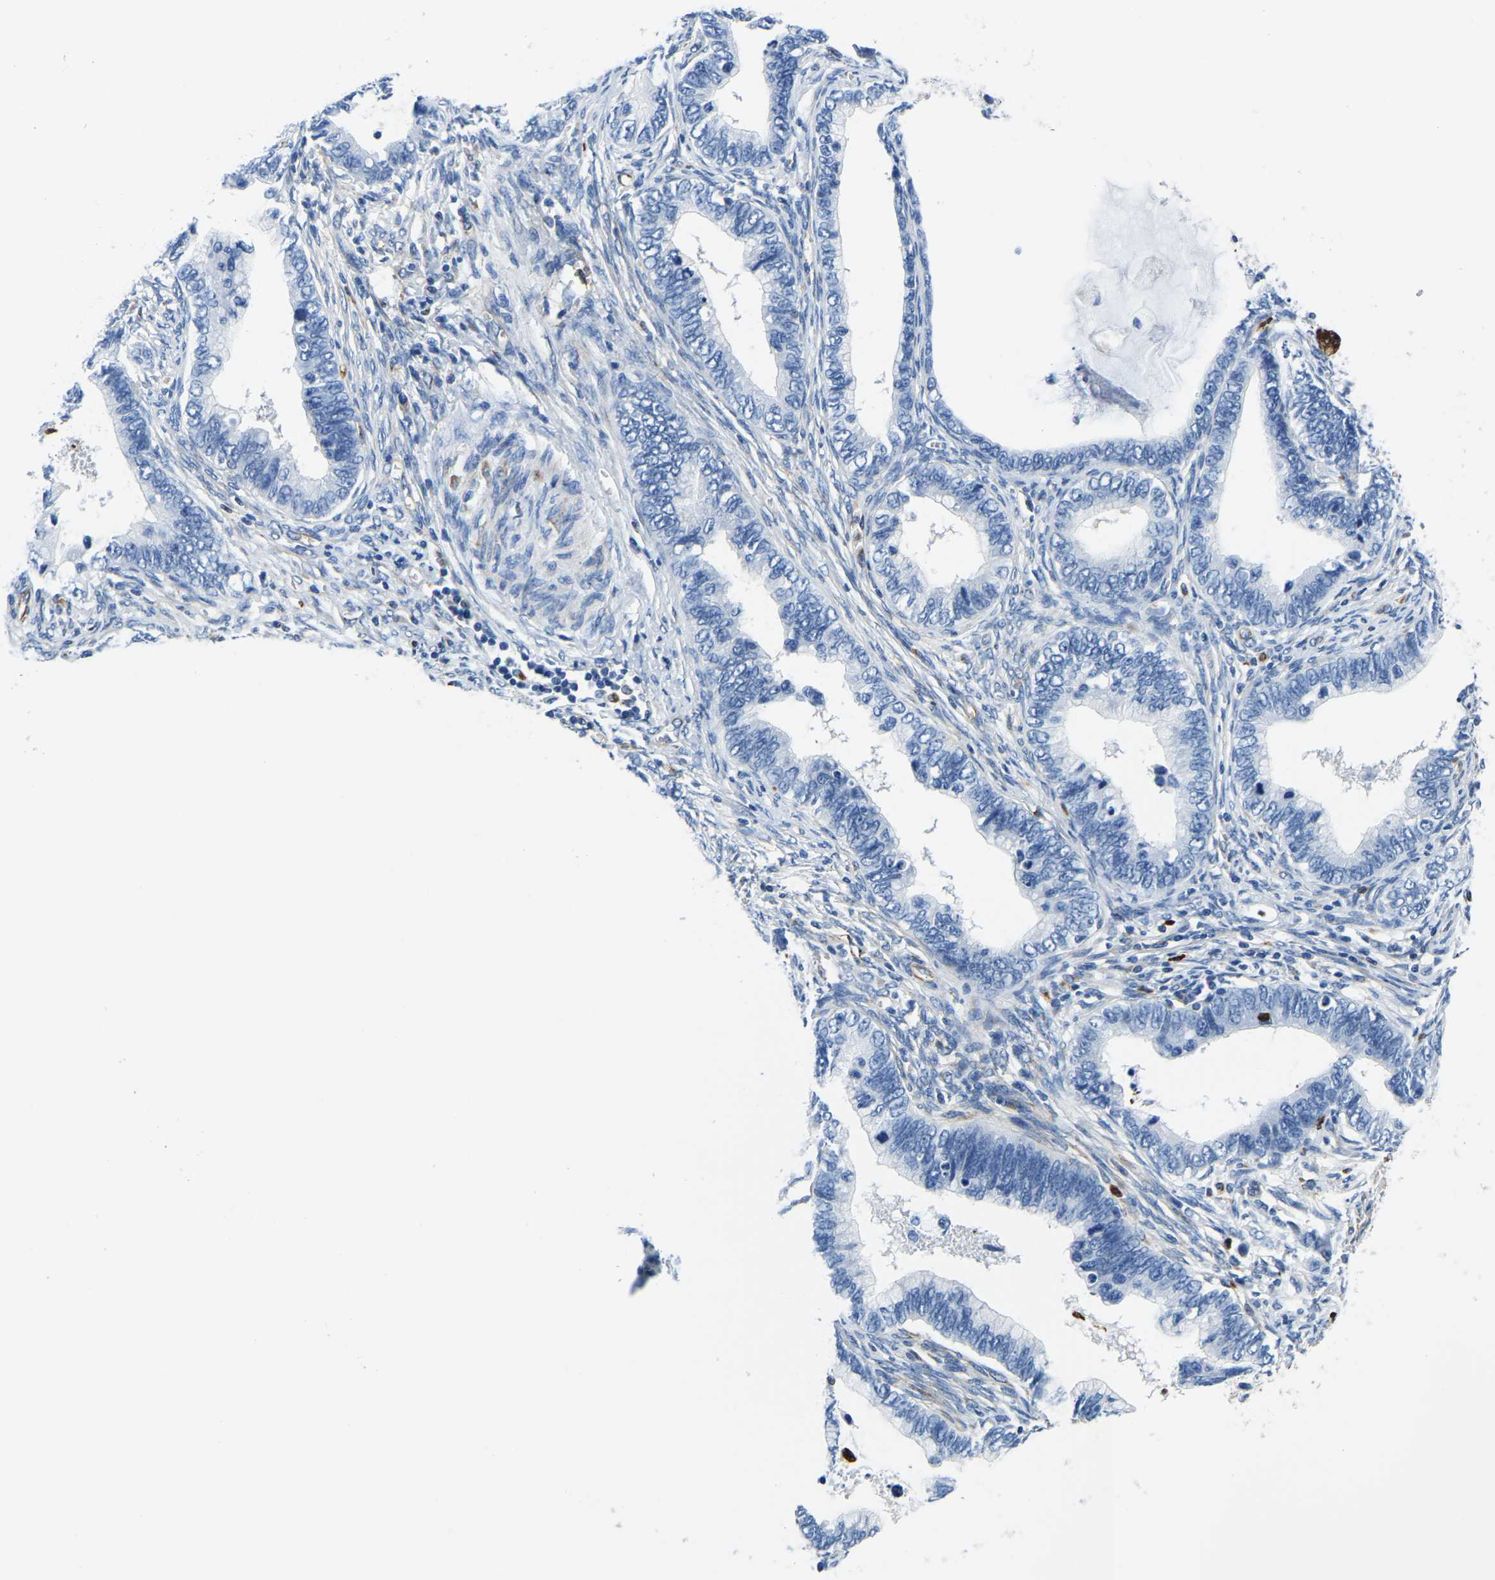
{"staining": {"intensity": "negative", "quantity": "none", "location": "none"}, "tissue": "cervical cancer", "cell_type": "Tumor cells", "image_type": "cancer", "snomed": [{"axis": "morphology", "description": "Adenocarcinoma, NOS"}, {"axis": "topography", "description": "Cervix"}], "caption": "This is an immunohistochemistry (IHC) photomicrograph of adenocarcinoma (cervical). There is no positivity in tumor cells.", "gene": "MS4A3", "patient": {"sex": "female", "age": 44}}